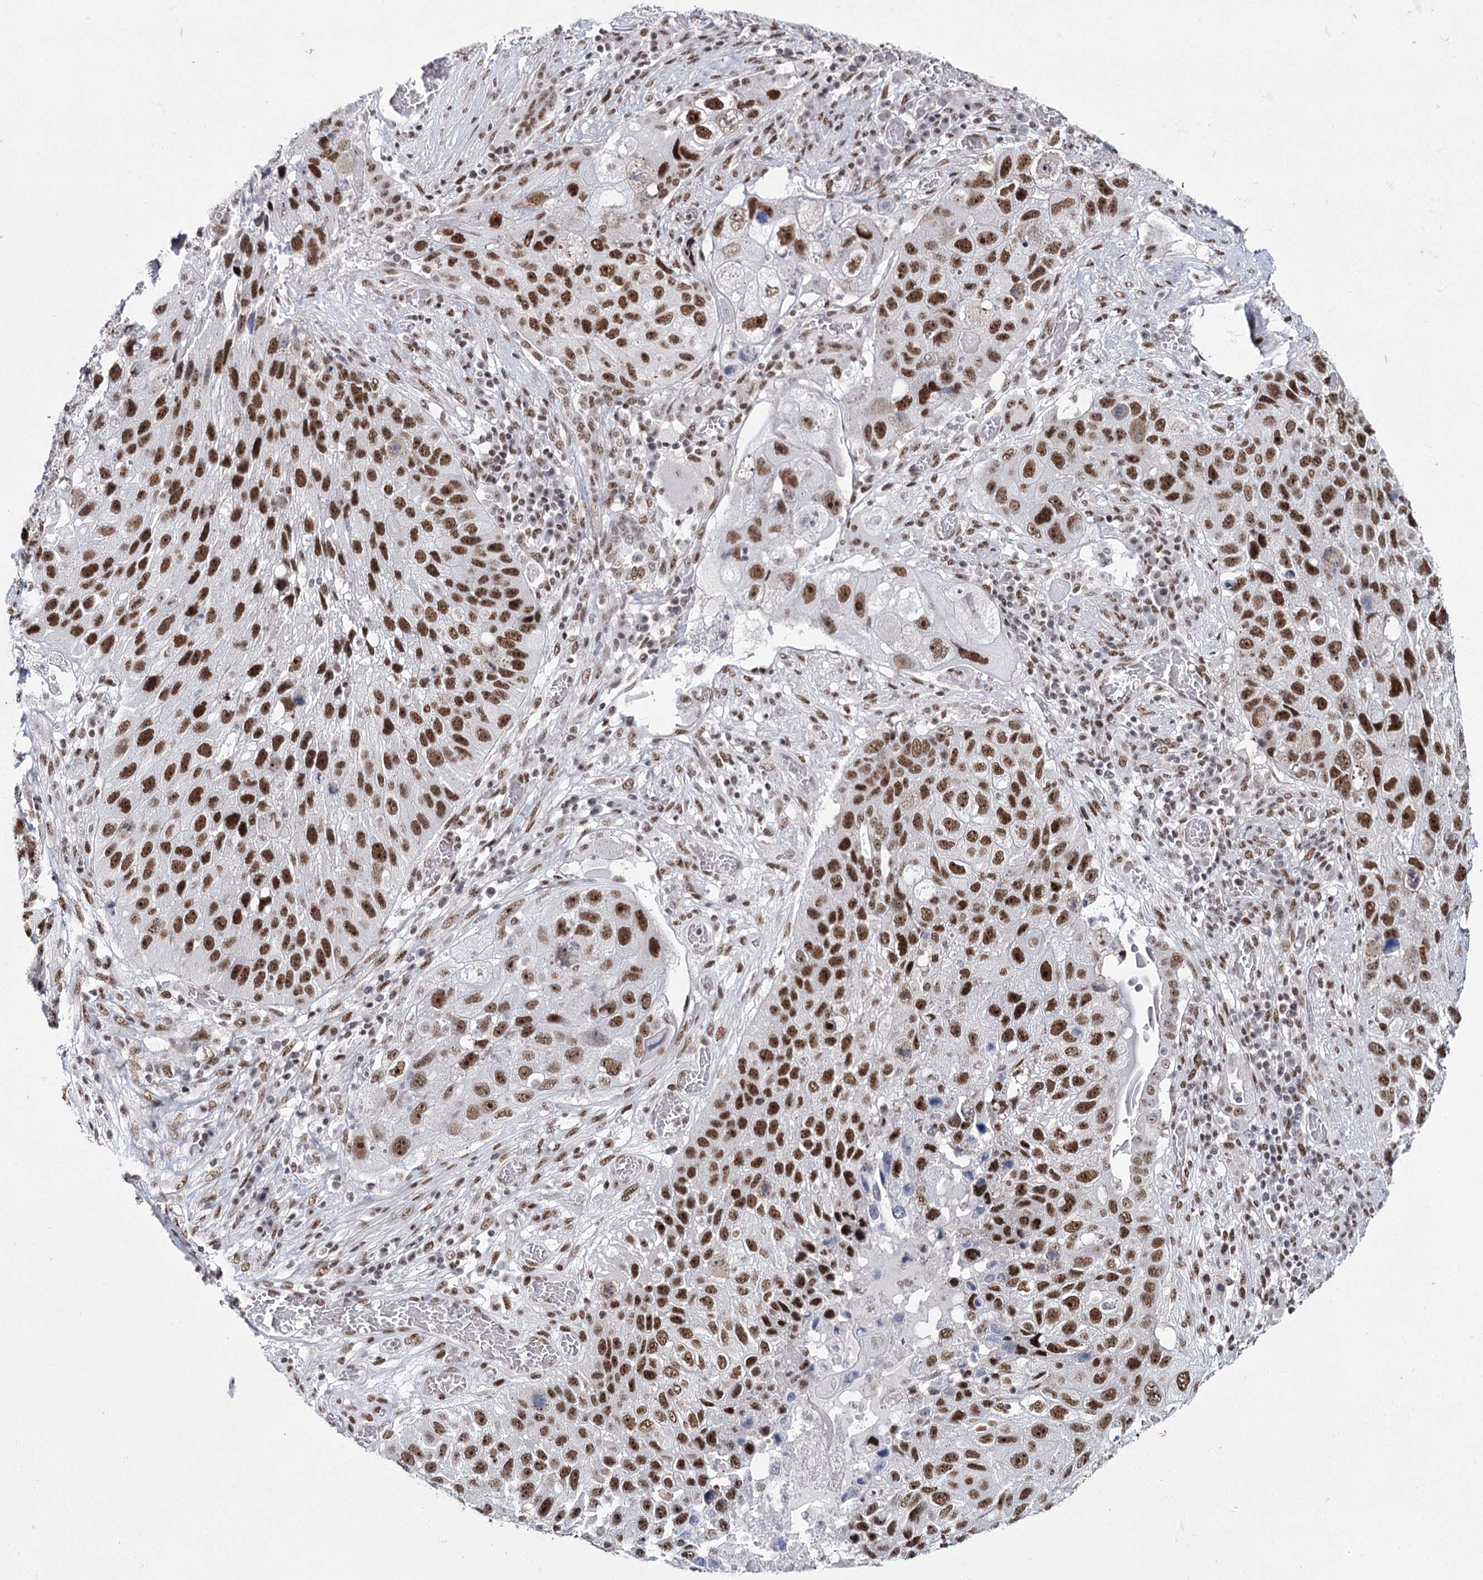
{"staining": {"intensity": "strong", "quantity": ">75%", "location": "nuclear"}, "tissue": "lung cancer", "cell_type": "Tumor cells", "image_type": "cancer", "snomed": [{"axis": "morphology", "description": "Squamous cell carcinoma, NOS"}, {"axis": "topography", "description": "Lung"}], "caption": "Lung cancer tissue shows strong nuclear staining in about >75% of tumor cells, visualized by immunohistochemistry.", "gene": "SCAF8", "patient": {"sex": "male", "age": 61}}